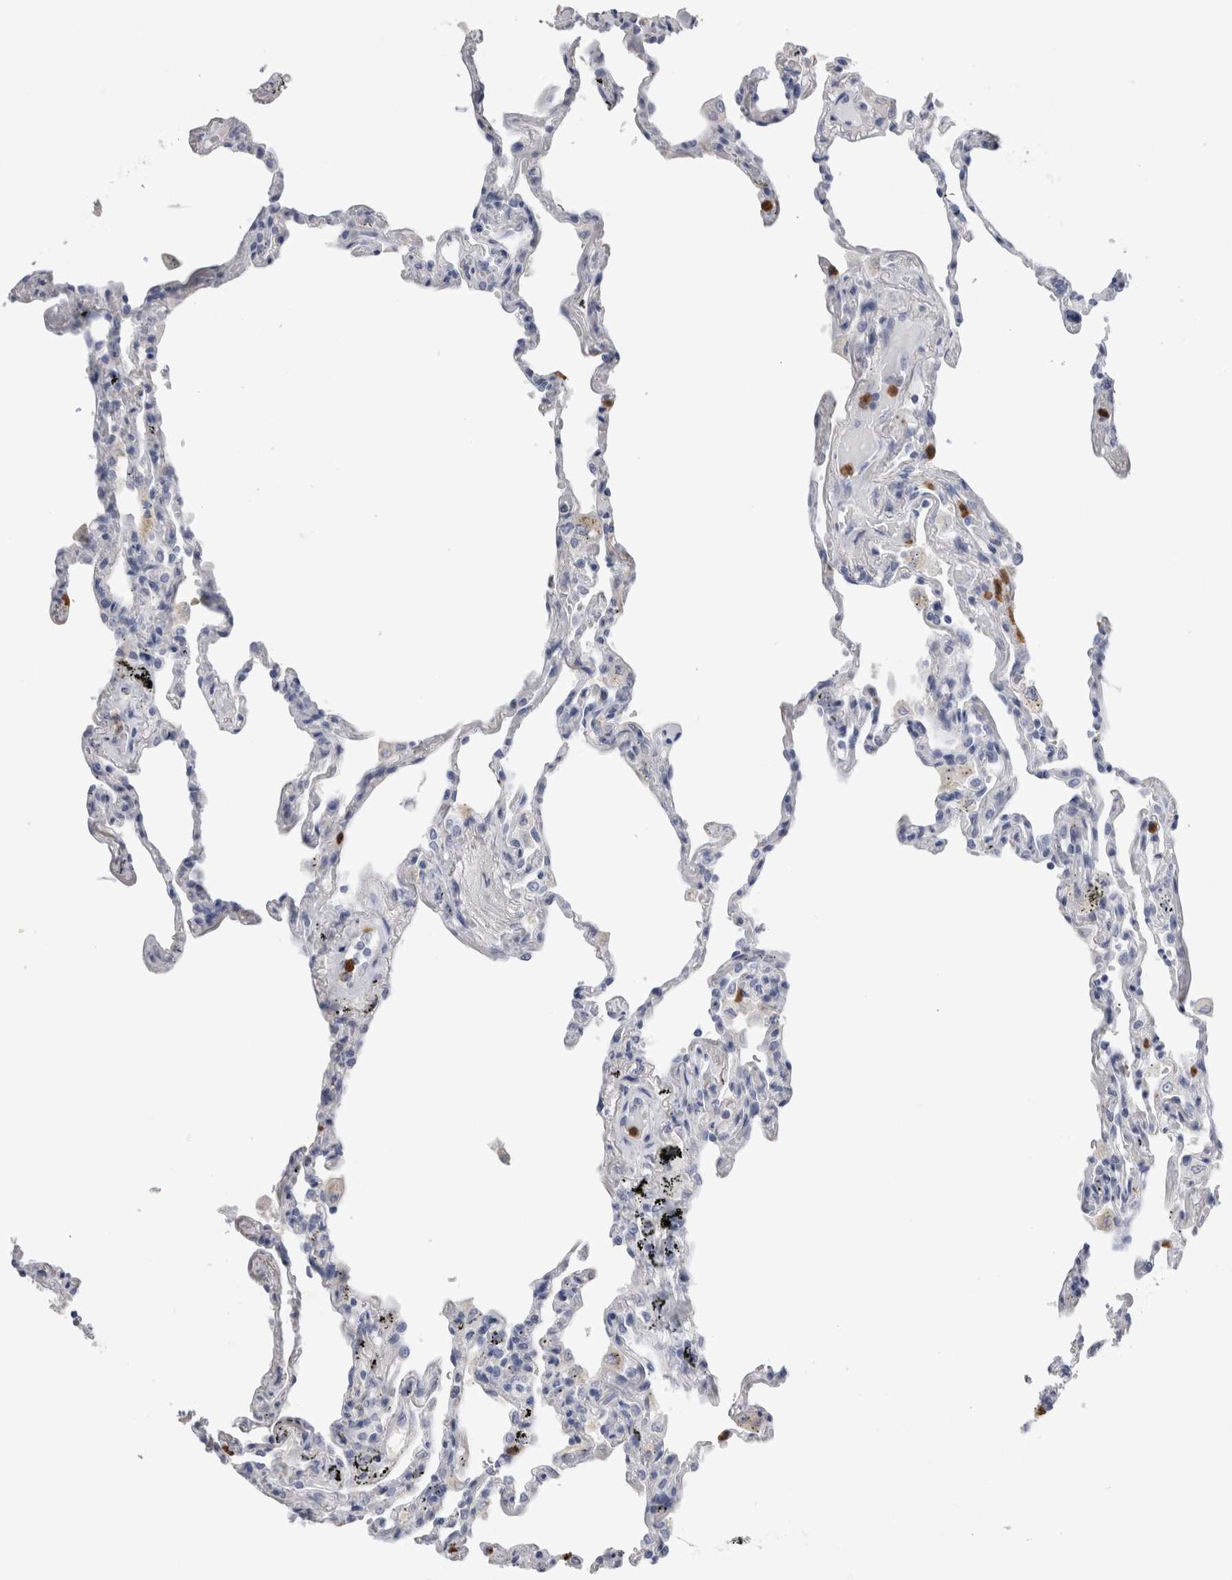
{"staining": {"intensity": "negative", "quantity": "none", "location": "none"}, "tissue": "lung", "cell_type": "Alveolar cells", "image_type": "normal", "snomed": [{"axis": "morphology", "description": "Normal tissue, NOS"}, {"axis": "topography", "description": "Lung"}], "caption": "This is an IHC micrograph of normal lung. There is no staining in alveolar cells.", "gene": "S100A12", "patient": {"sex": "male", "age": 59}}